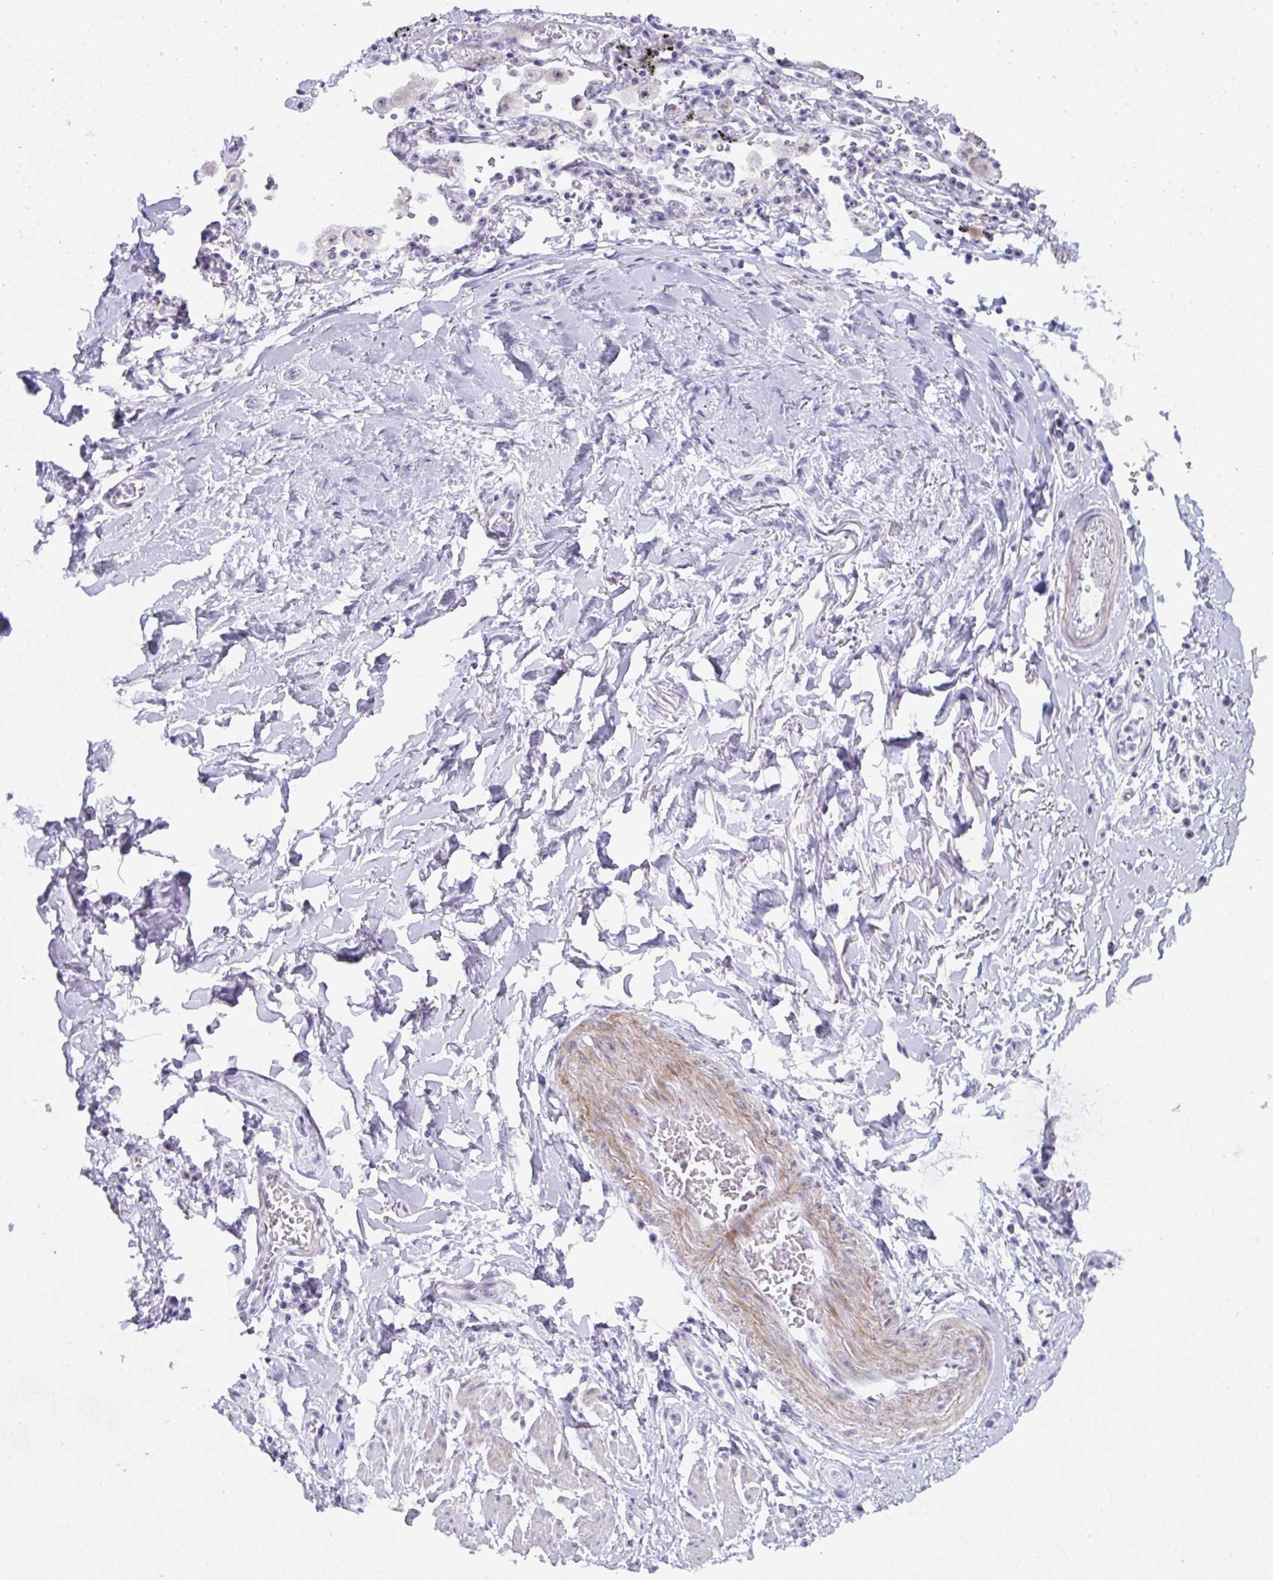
{"staining": {"intensity": "negative", "quantity": "none", "location": "none"}, "tissue": "adipose tissue", "cell_type": "Adipocytes", "image_type": "normal", "snomed": [{"axis": "morphology", "description": "Normal tissue, NOS"}, {"axis": "morphology", "description": "Degeneration, NOS"}, {"axis": "topography", "description": "Cartilage tissue"}, {"axis": "topography", "description": "Lung"}], "caption": "Human adipose tissue stained for a protein using immunohistochemistry (IHC) reveals no staining in adipocytes.", "gene": "NOP10", "patient": {"sex": "female", "age": 61}}